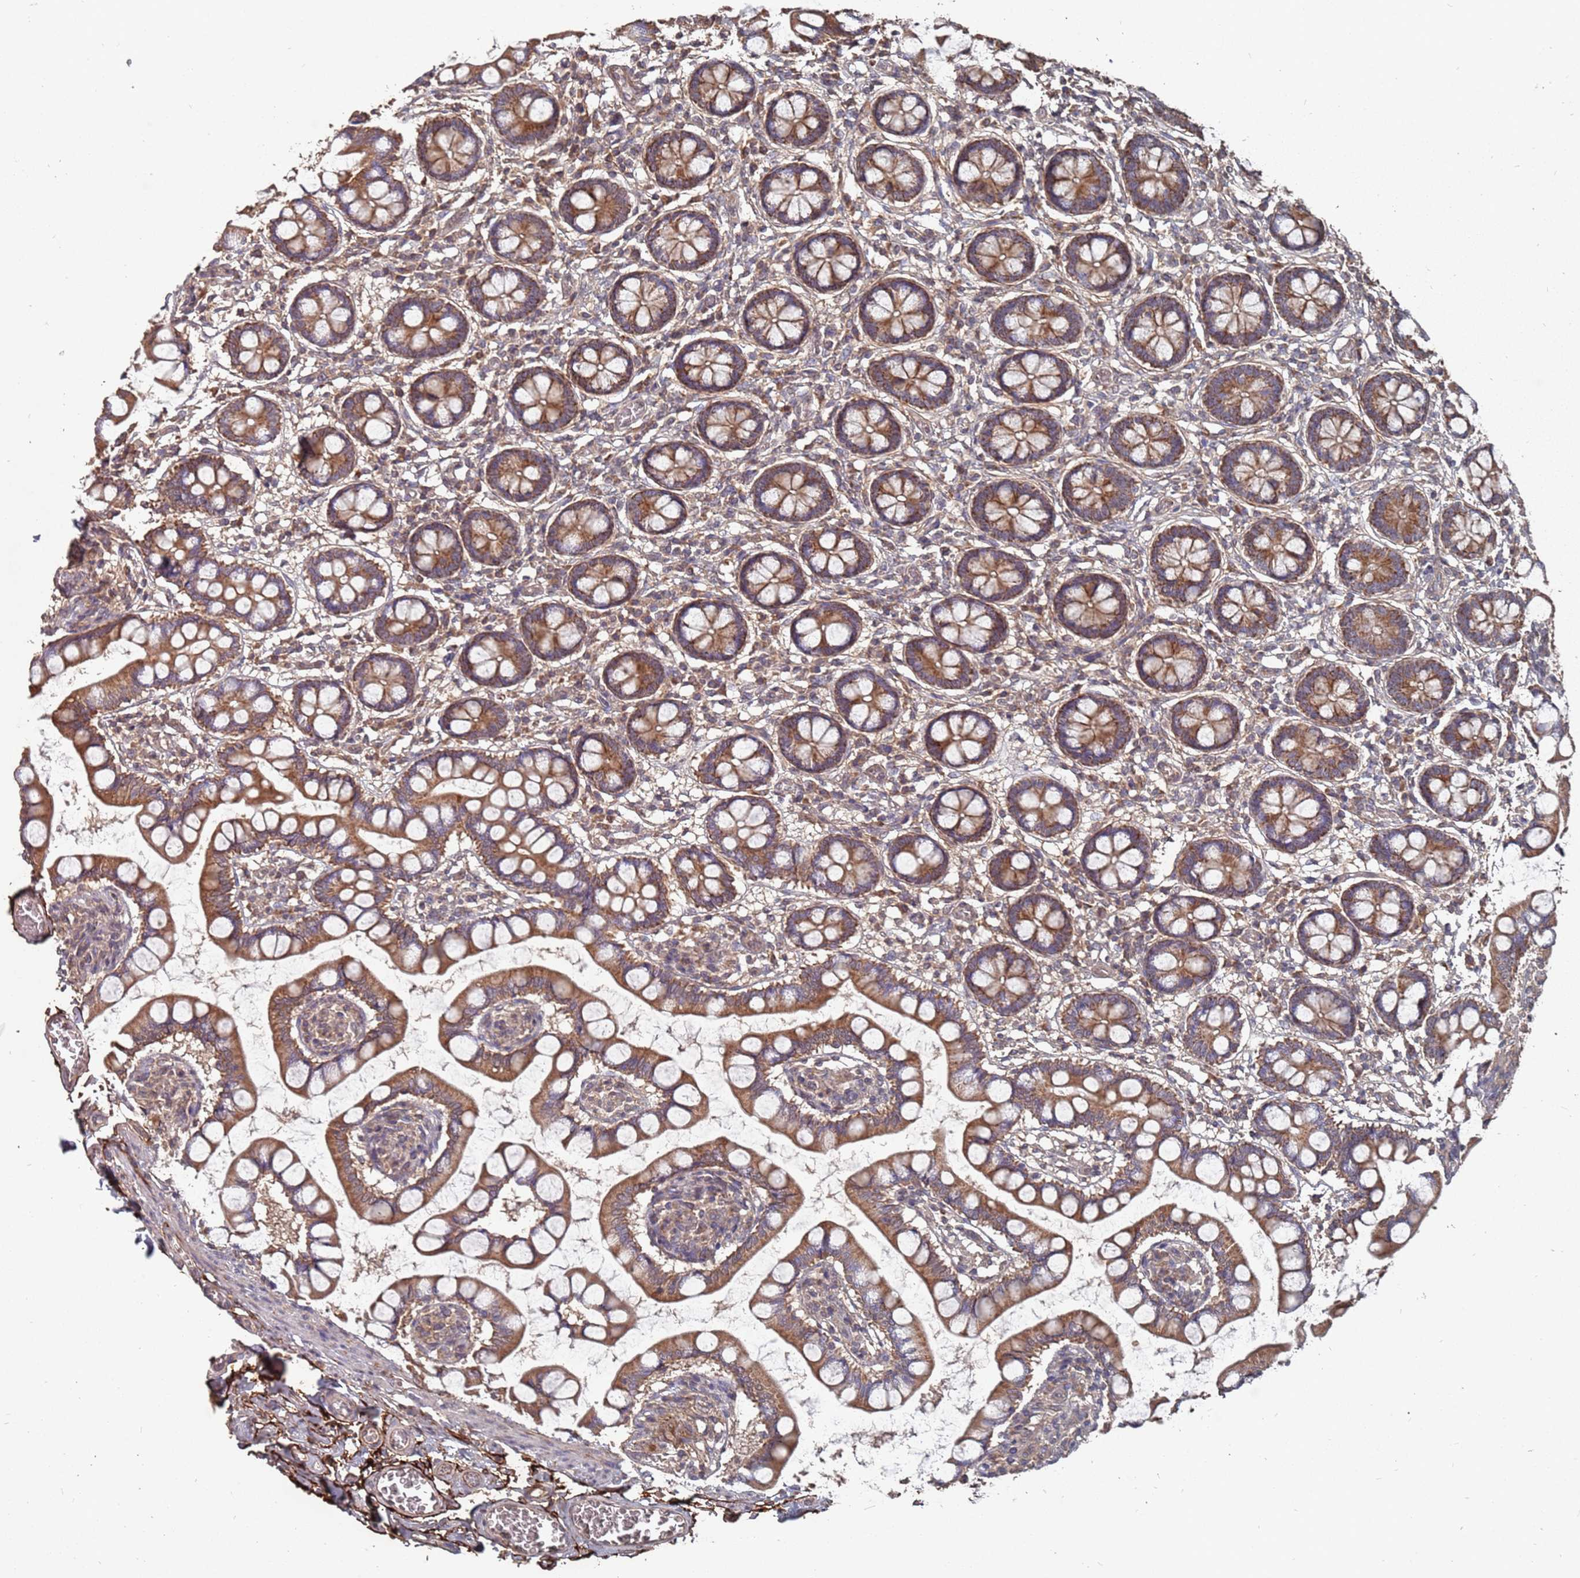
{"staining": {"intensity": "strong", "quantity": ">75%", "location": "cytoplasmic/membranous"}, "tissue": "small intestine", "cell_type": "Glandular cells", "image_type": "normal", "snomed": [{"axis": "morphology", "description": "Normal tissue, NOS"}, {"axis": "topography", "description": "Small intestine"}], "caption": "Immunohistochemistry (IHC) (DAB (3,3'-diaminobenzidine)) staining of benign human small intestine reveals strong cytoplasmic/membranous protein positivity in about >75% of glandular cells.", "gene": "PRORP", "patient": {"sex": "male", "age": 52}}